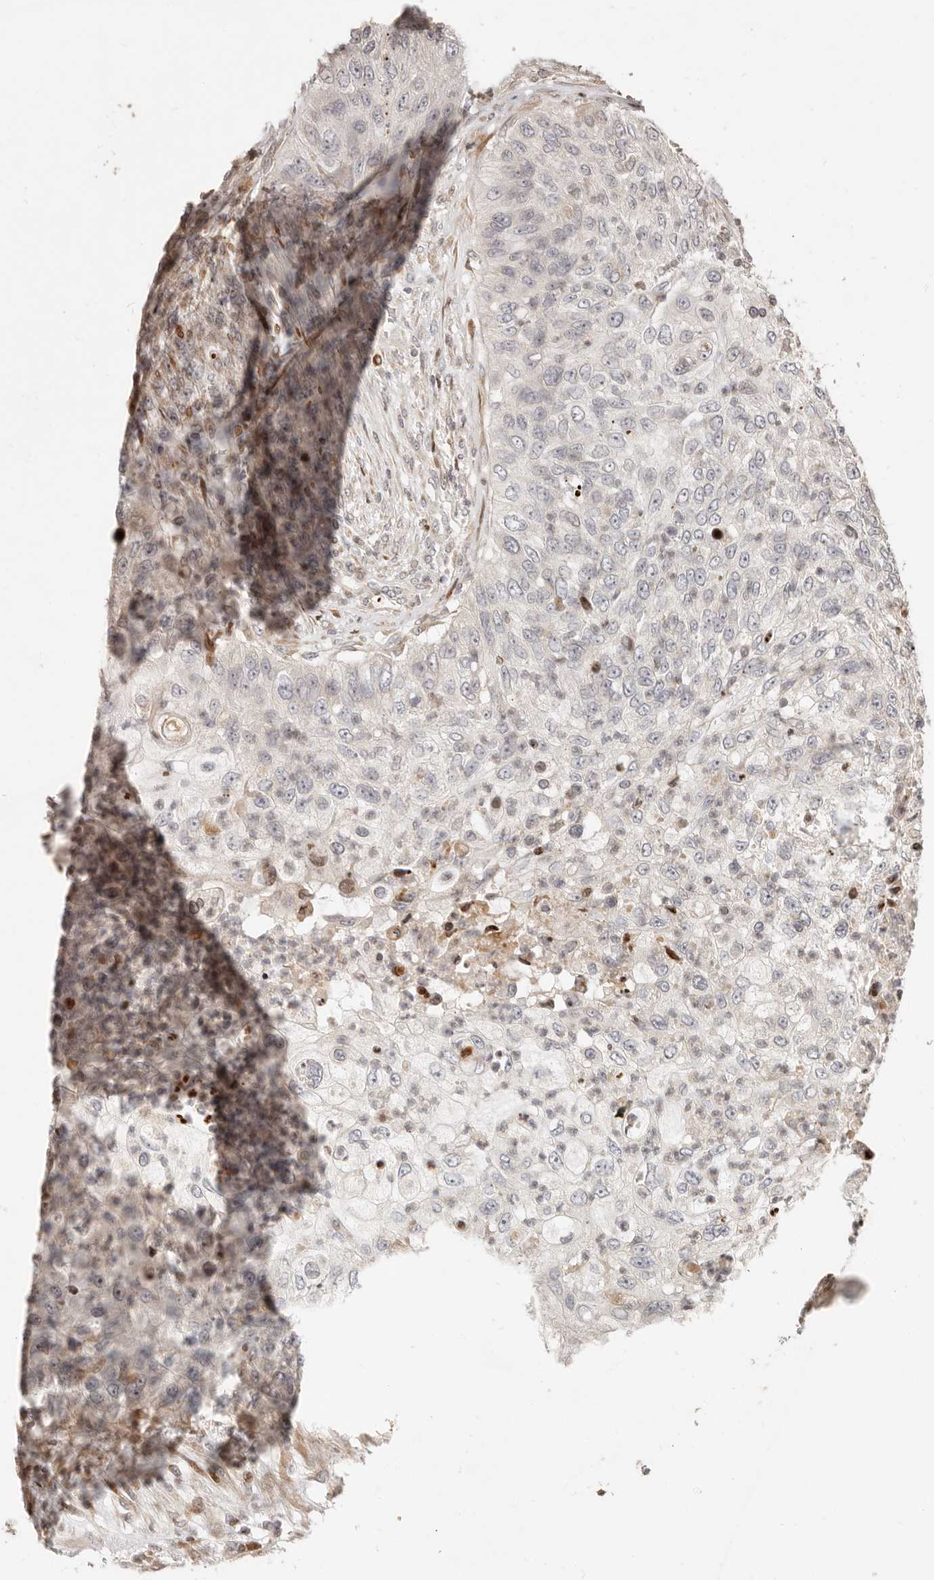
{"staining": {"intensity": "negative", "quantity": "none", "location": "none"}, "tissue": "urothelial cancer", "cell_type": "Tumor cells", "image_type": "cancer", "snomed": [{"axis": "morphology", "description": "Urothelial carcinoma, High grade"}, {"axis": "topography", "description": "Urinary bladder"}], "caption": "This is an immunohistochemistry image of urothelial carcinoma (high-grade). There is no staining in tumor cells.", "gene": "TRIM4", "patient": {"sex": "female", "age": 60}}